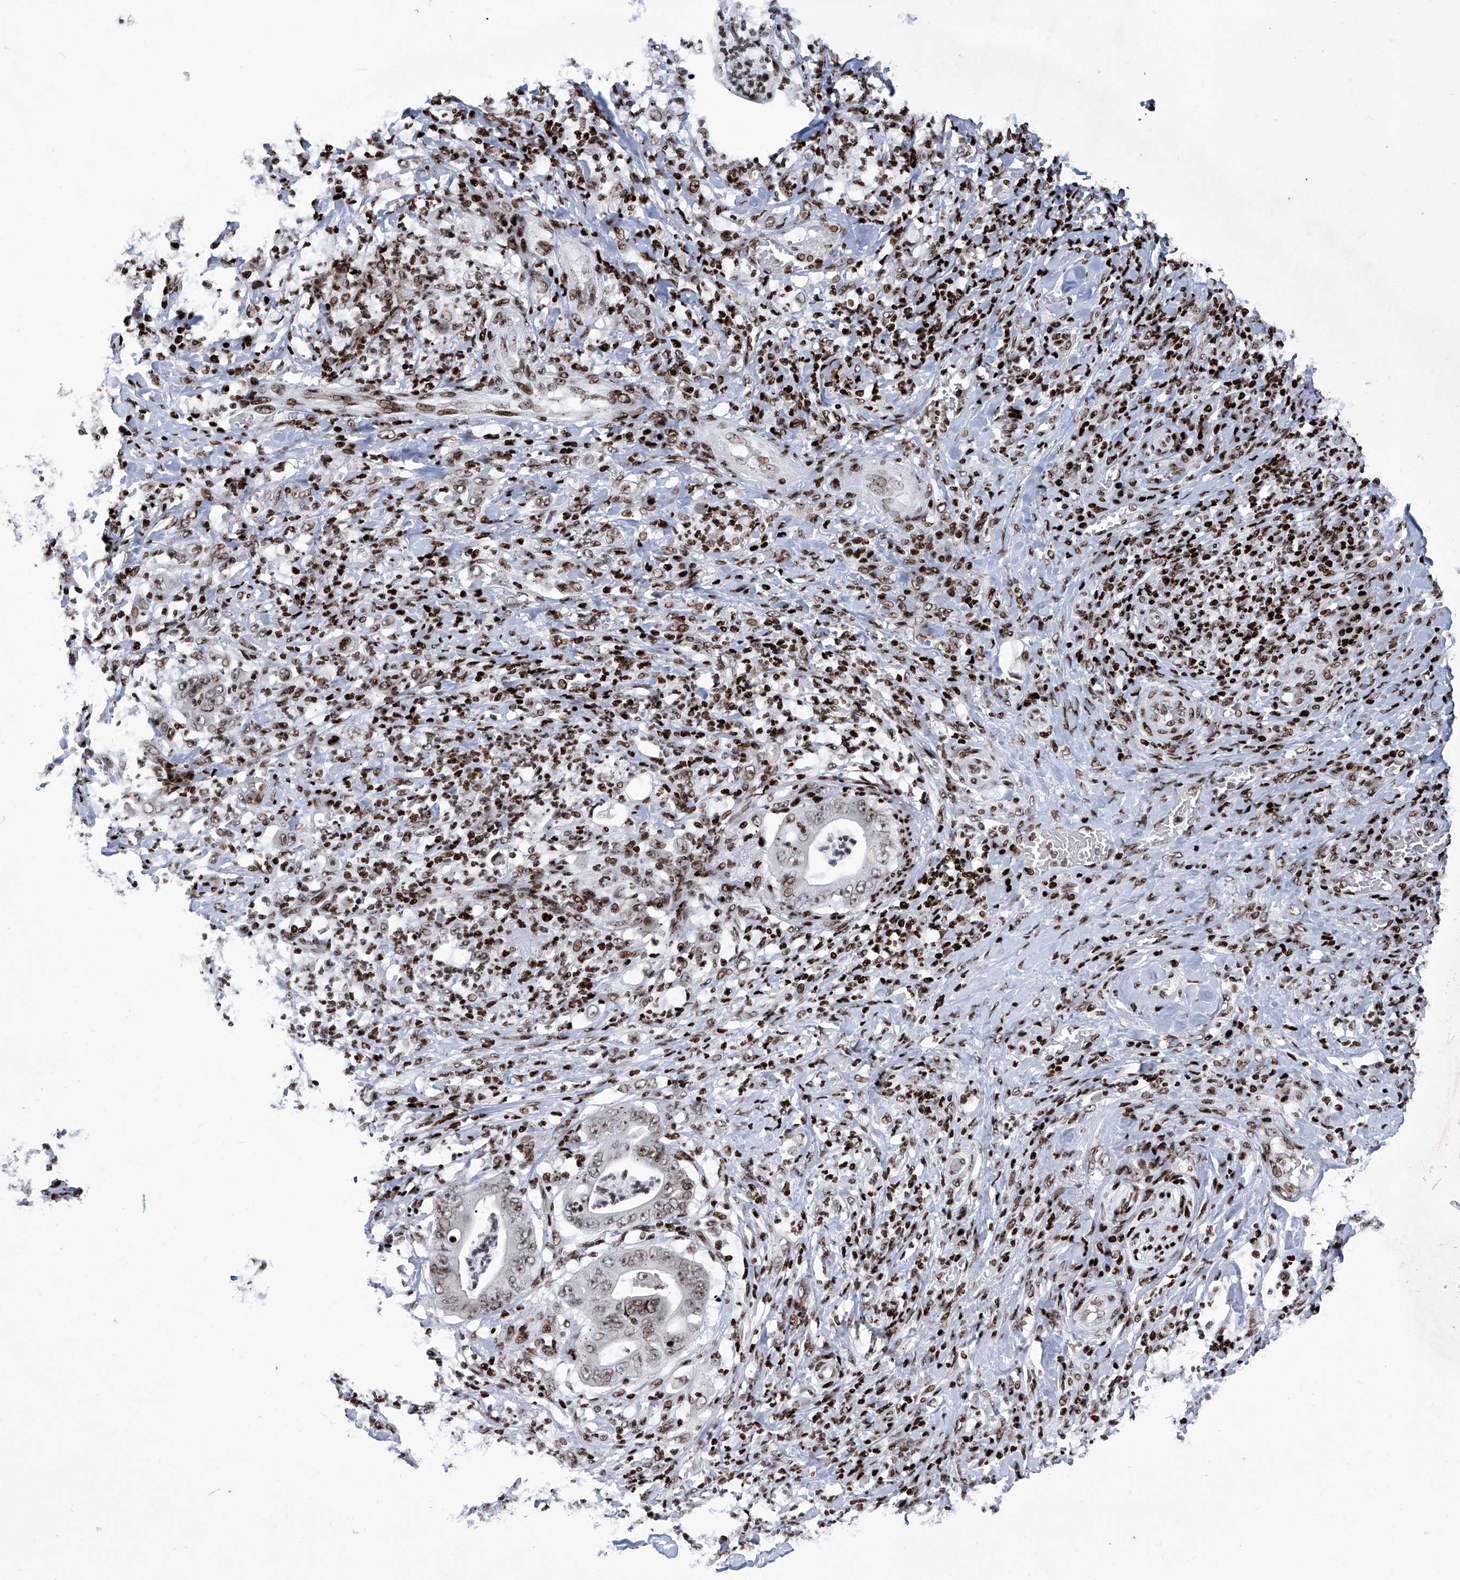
{"staining": {"intensity": "moderate", "quantity": ">75%", "location": "nuclear"}, "tissue": "stomach cancer", "cell_type": "Tumor cells", "image_type": "cancer", "snomed": [{"axis": "morphology", "description": "Adenocarcinoma, NOS"}, {"axis": "topography", "description": "Stomach"}], "caption": "The micrograph reveals a brown stain indicating the presence of a protein in the nuclear of tumor cells in stomach adenocarcinoma.", "gene": "HEY2", "patient": {"sex": "female", "age": 73}}